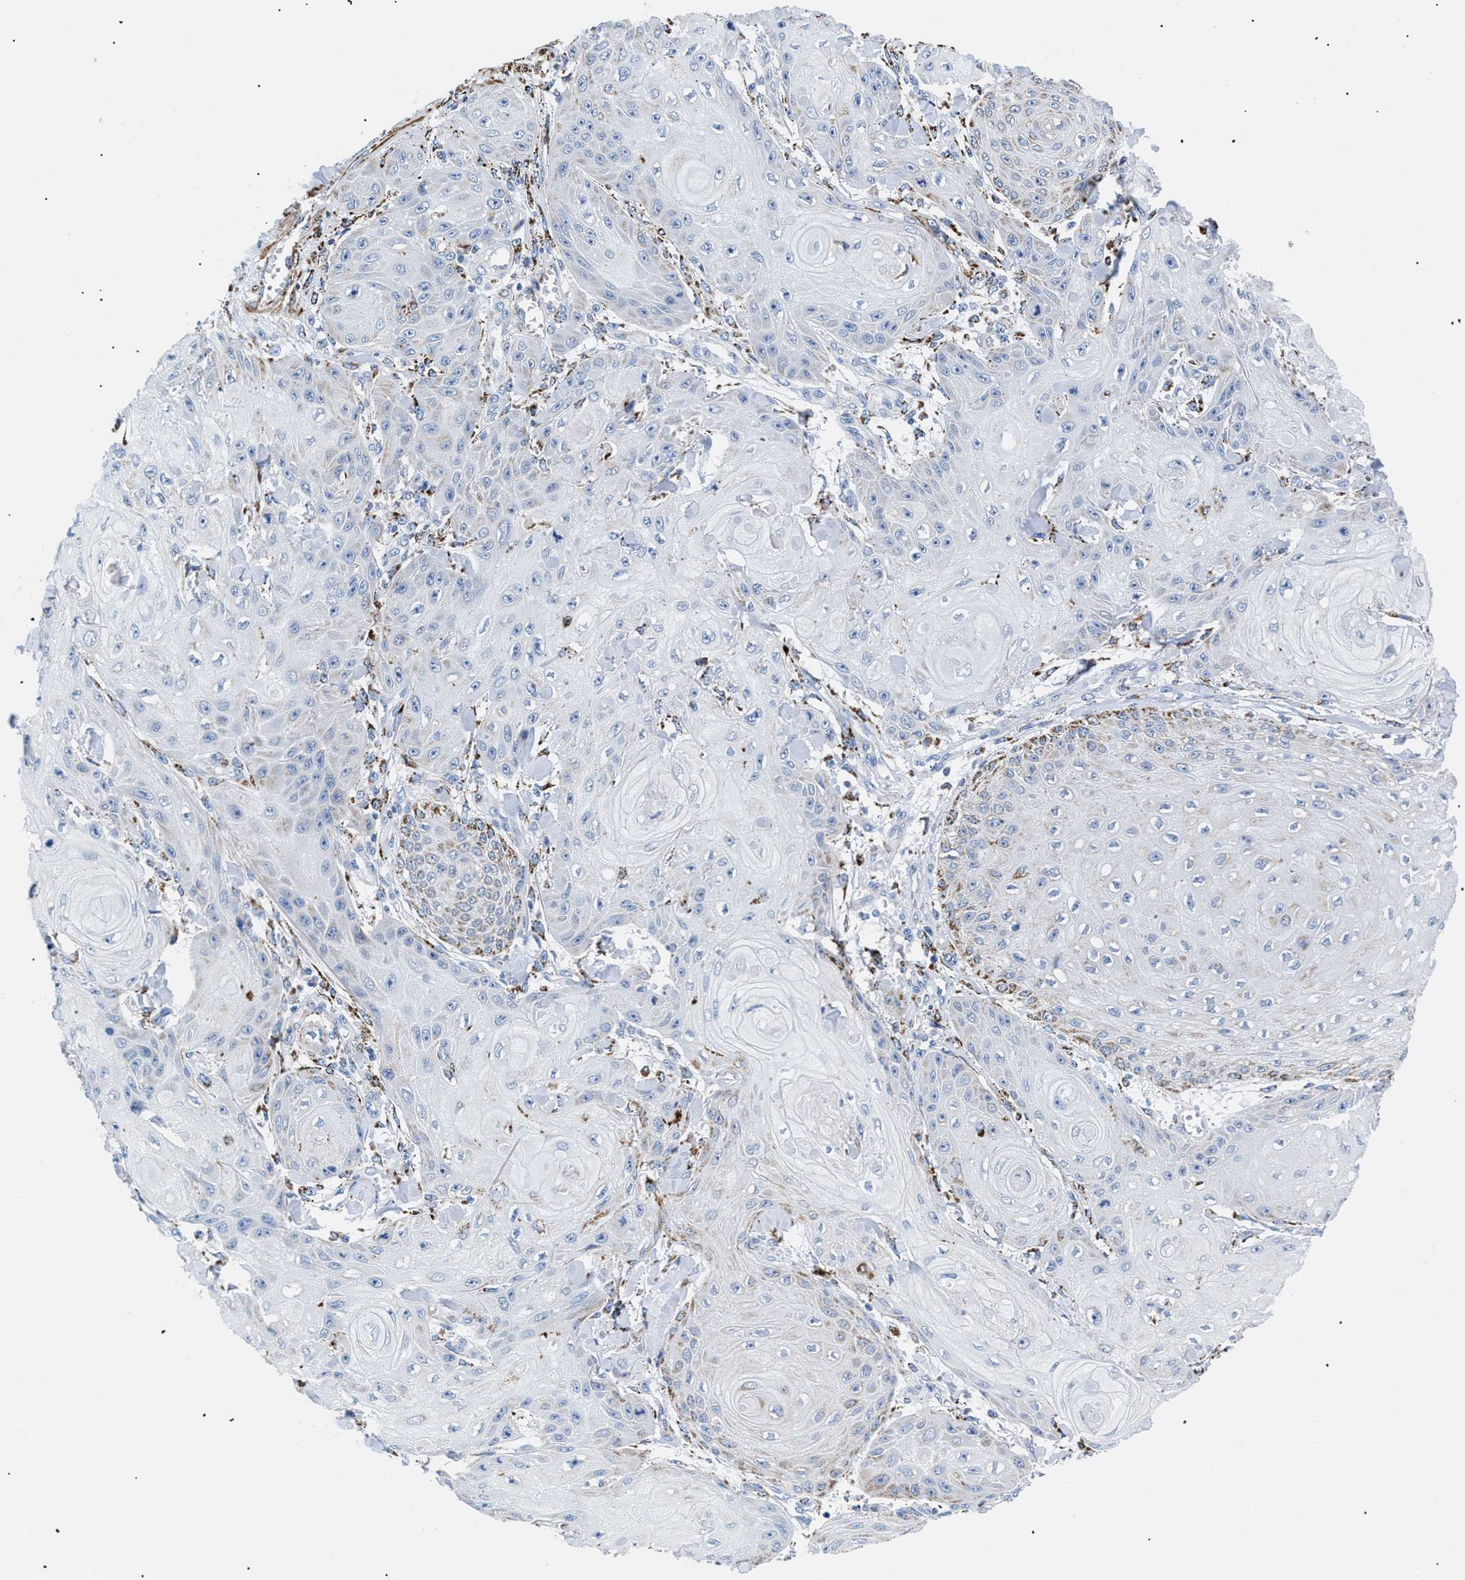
{"staining": {"intensity": "negative", "quantity": "none", "location": "none"}, "tissue": "skin cancer", "cell_type": "Tumor cells", "image_type": "cancer", "snomed": [{"axis": "morphology", "description": "Squamous cell carcinoma, NOS"}, {"axis": "topography", "description": "Skin"}], "caption": "Human skin cancer (squamous cell carcinoma) stained for a protein using immunohistochemistry displays no expression in tumor cells.", "gene": "GPR149", "patient": {"sex": "male", "age": 74}}